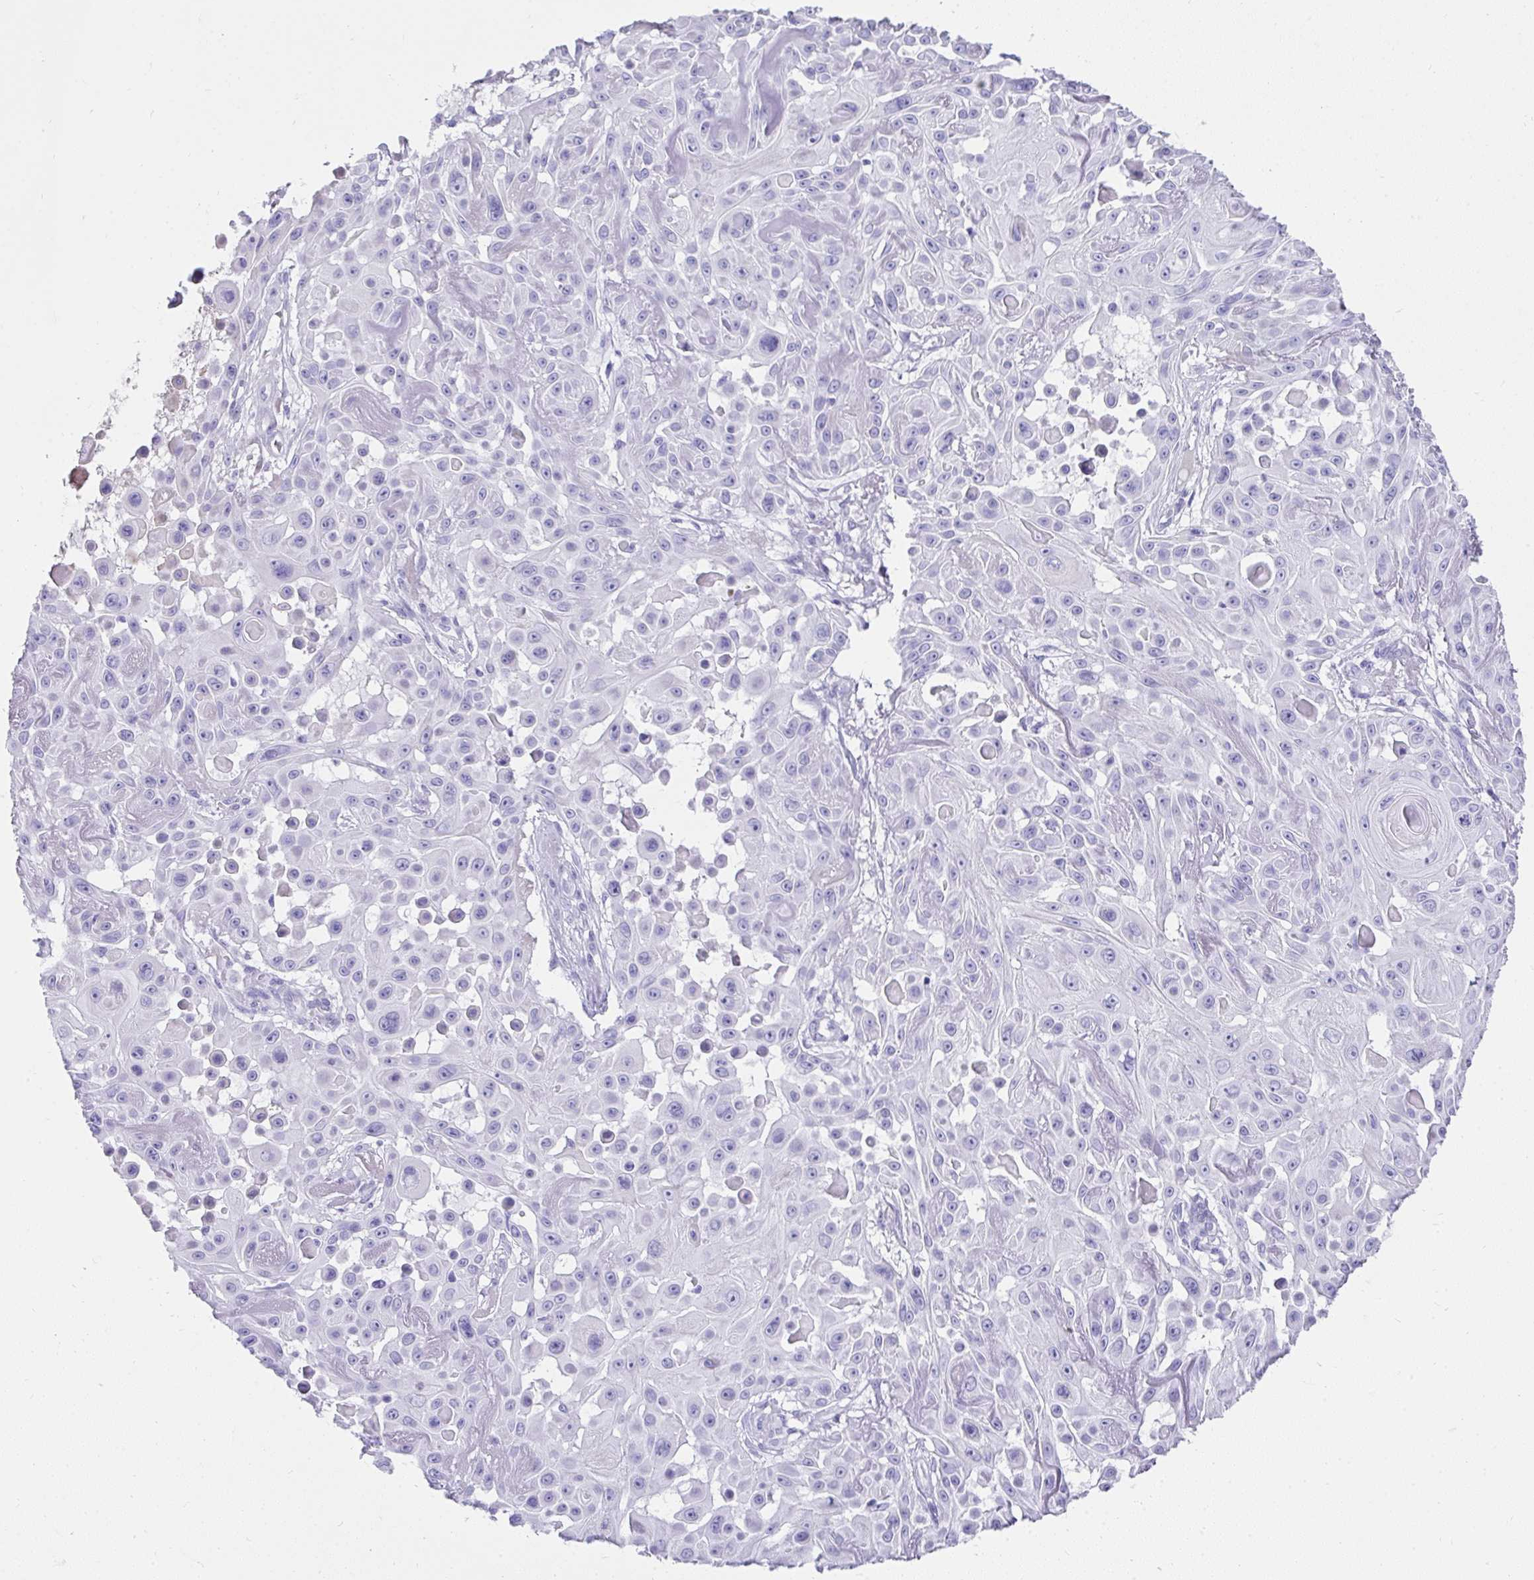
{"staining": {"intensity": "negative", "quantity": "none", "location": "none"}, "tissue": "skin cancer", "cell_type": "Tumor cells", "image_type": "cancer", "snomed": [{"axis": "morphology", "description": "Squamous cell carcinoma, NOS"}, {"axis": "topography", "description": "Skin"}], "caption": "DAB (3,3'-diaminobenzidine) immunohistochemical staining of human skin squamous cell carcinoma exhibits no significant expression in tumor cells.", "gene": "TNNT1", "patient": {"sex": "male", "age": 91}}